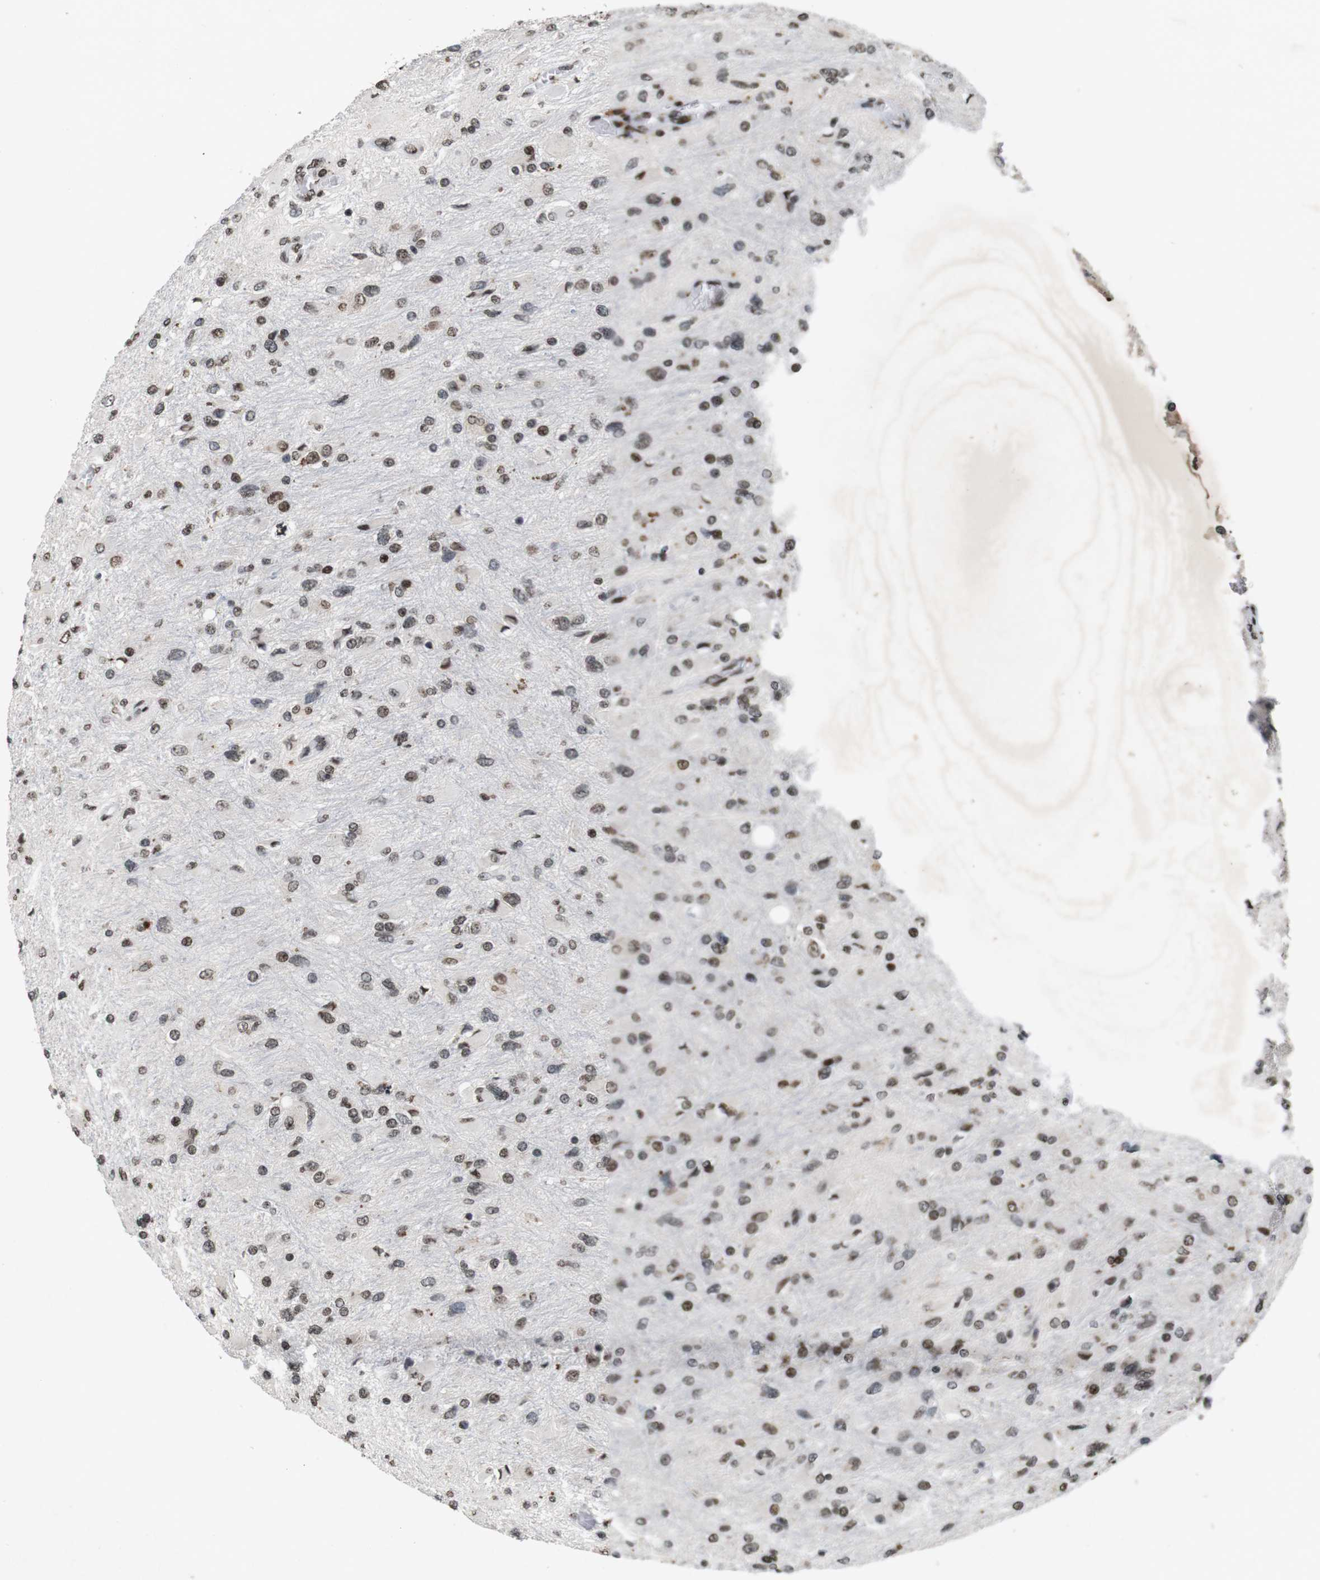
{"staining": {"intensity": "moderate", "quantity": ">75%", "location": "nuclear"}, "tissue": "glioma", "cell_type": "Tumor cells", "image_type": "cancer", "snomed": [{"axis": "morphology", "description": "Glioma, malignant, High grade"}, {"axis": "topography", "description": "Cerebral cortex"}], "caption": "Protein expression analysis of human malignant glioma (high-grade) reveals moderate nuclear positivity in approximately >75% of tumor cells.", "gene": "MAGEH1", "patient": {"sex": "female", "age": 36}}